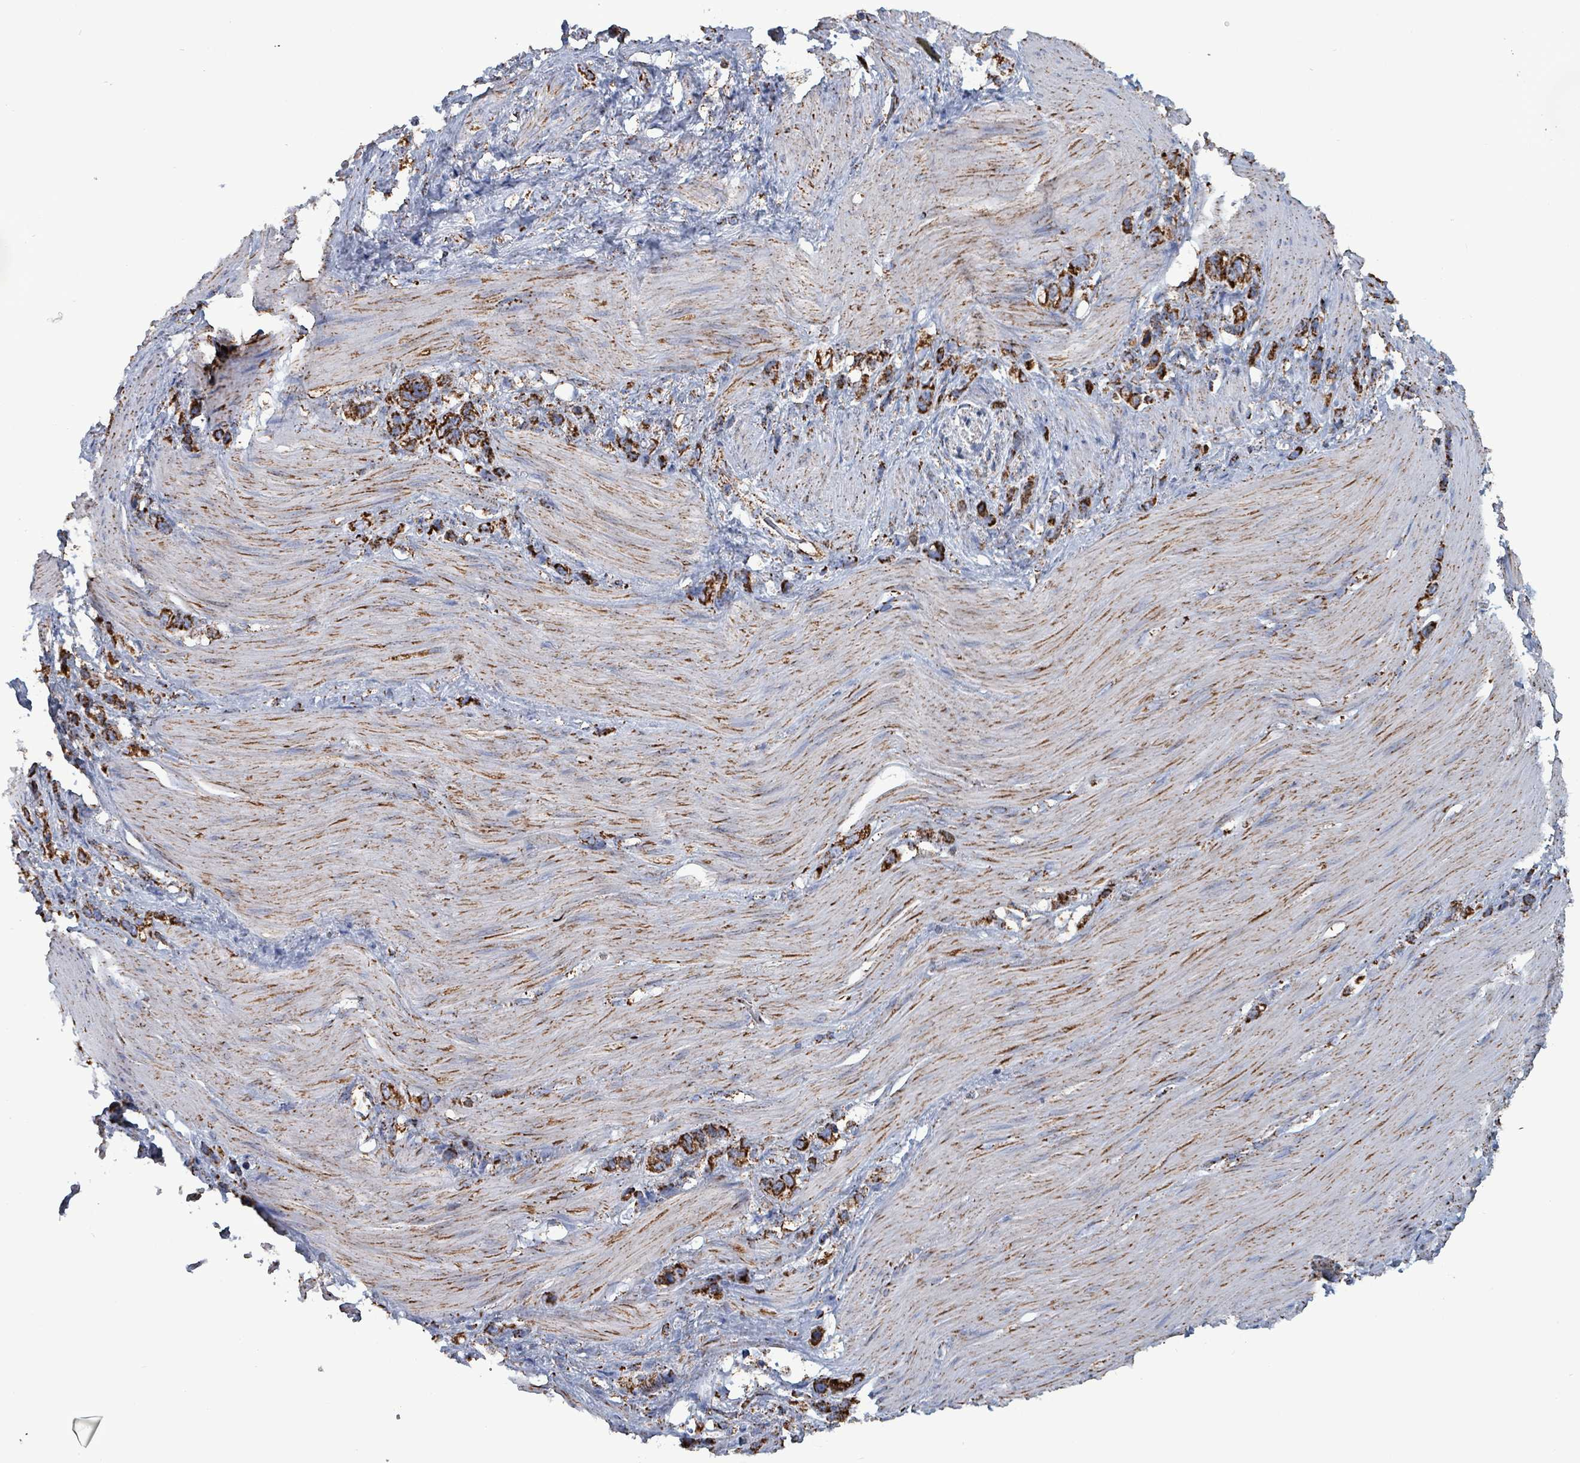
{"staining": {"intensity": "strong", "quantity": ">75%", "location": "cytoplasmic/membranous"}, "tissue": "stomach cancer", "cell_type": "Tumor cells", "image_type": "cancer", "snomed": [{"axis": "morphology", "description": "Adenocarcinoma, NOS"}, {"axis": "topography", "description": "Stomach"}], "caption": "This is a micrograph of immunohistochemistry (IHC) staining of stomach adenocarcinoma, which shows strong staining in the cytoplasmic/membranous of tumor cells.", "gene": "IDH3B", "patient": {"sex": "female", "age": 65}}